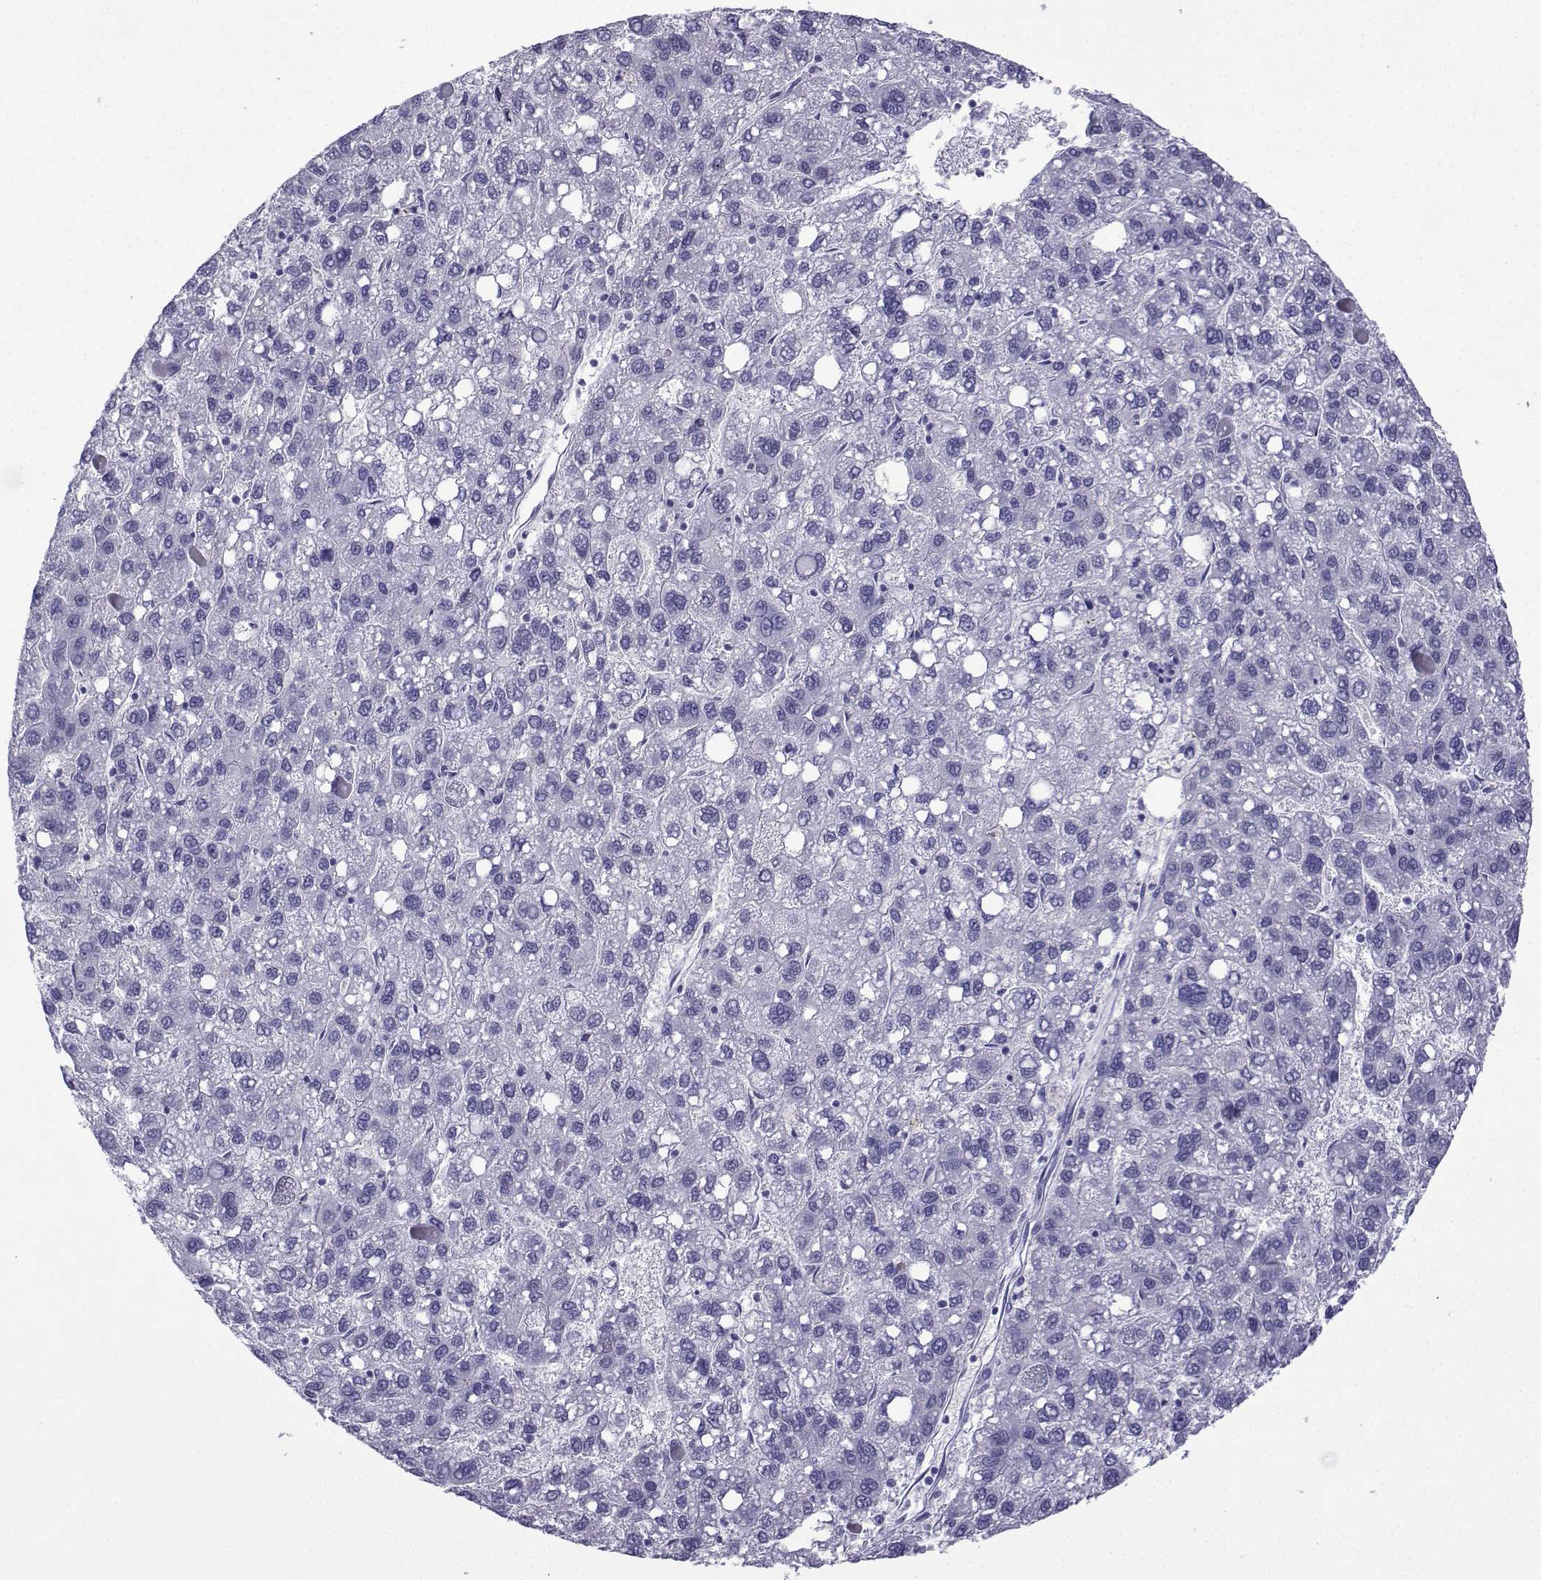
{"staining": {"intensity": "negative", "quantity": "none", "location": "none"}, "tissue": "liver cancer", "cell_type": "Tumor cells", "image_type": "cancer", "snomed": [{"axis": "morphology", "description": "Carcinoma, Hepatocellular, NOS"}, {"axis": "topography", "description": "Liver"}], "caption": "Hepatocellular carcinoma (liver) stained for a protein using immunohistochemistry (IHC) displays no staining tumor cells.", "gene": "TRIM46", "patient": {"sex": "female", "age": 82}}